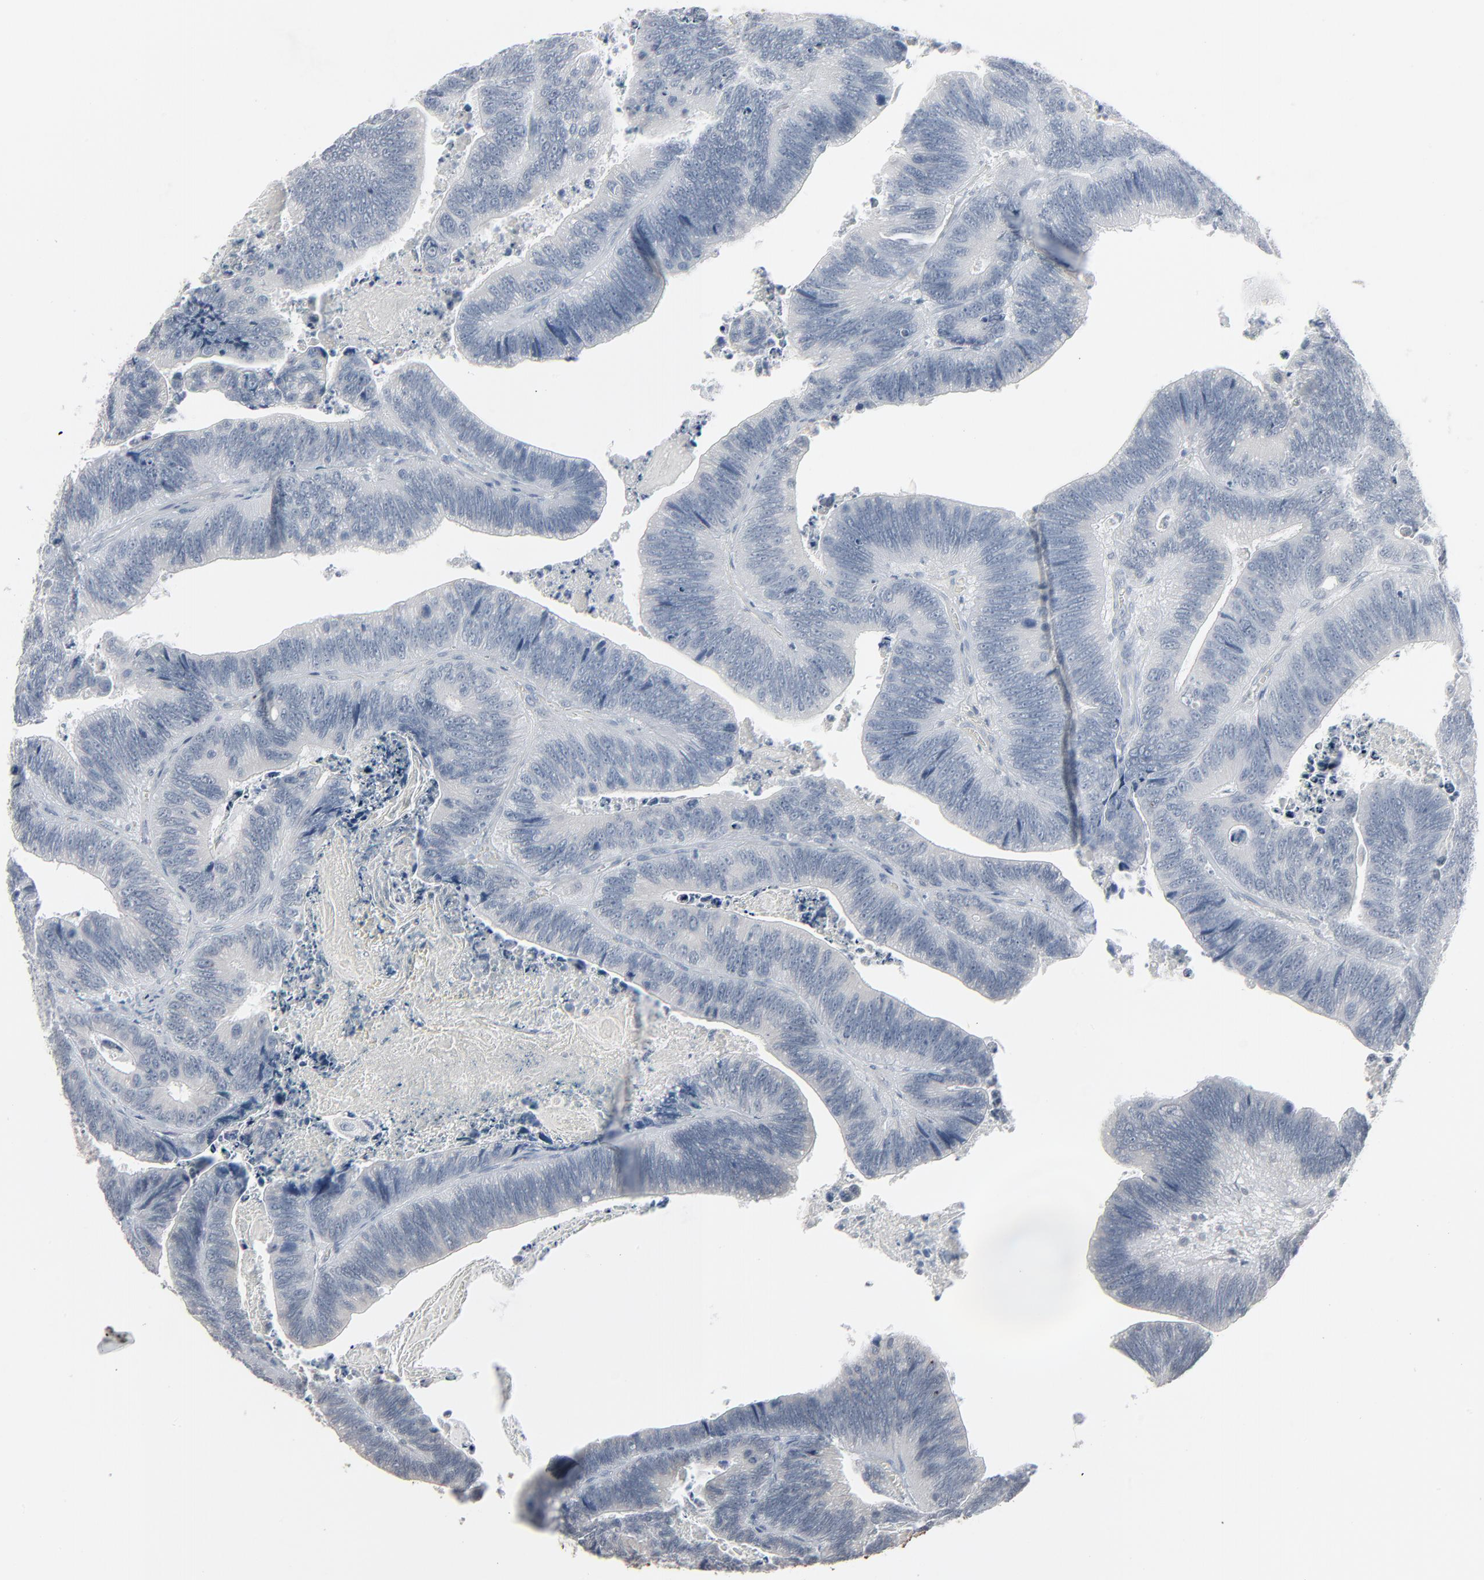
{"staining": {"intensity": "negative", "quantity": "none", "location": "none"}, "tissue": "colorectal cancer", "cell_type": "Tumor cells", "image_type": "cancer", "snomed": [{"axis": "morphology", "description": "Adenocarcinoma, NOS"}, {"axis": "topography", "description": "Colon"}], "caption": "An IHC photomicrograph of colorectal adenocarcinoma is shown. There is no staining in tumor cells of colorectal adenocarcinoma.", "gene": "SAGE1", "patient": {"sex": "male", "age": 72}}